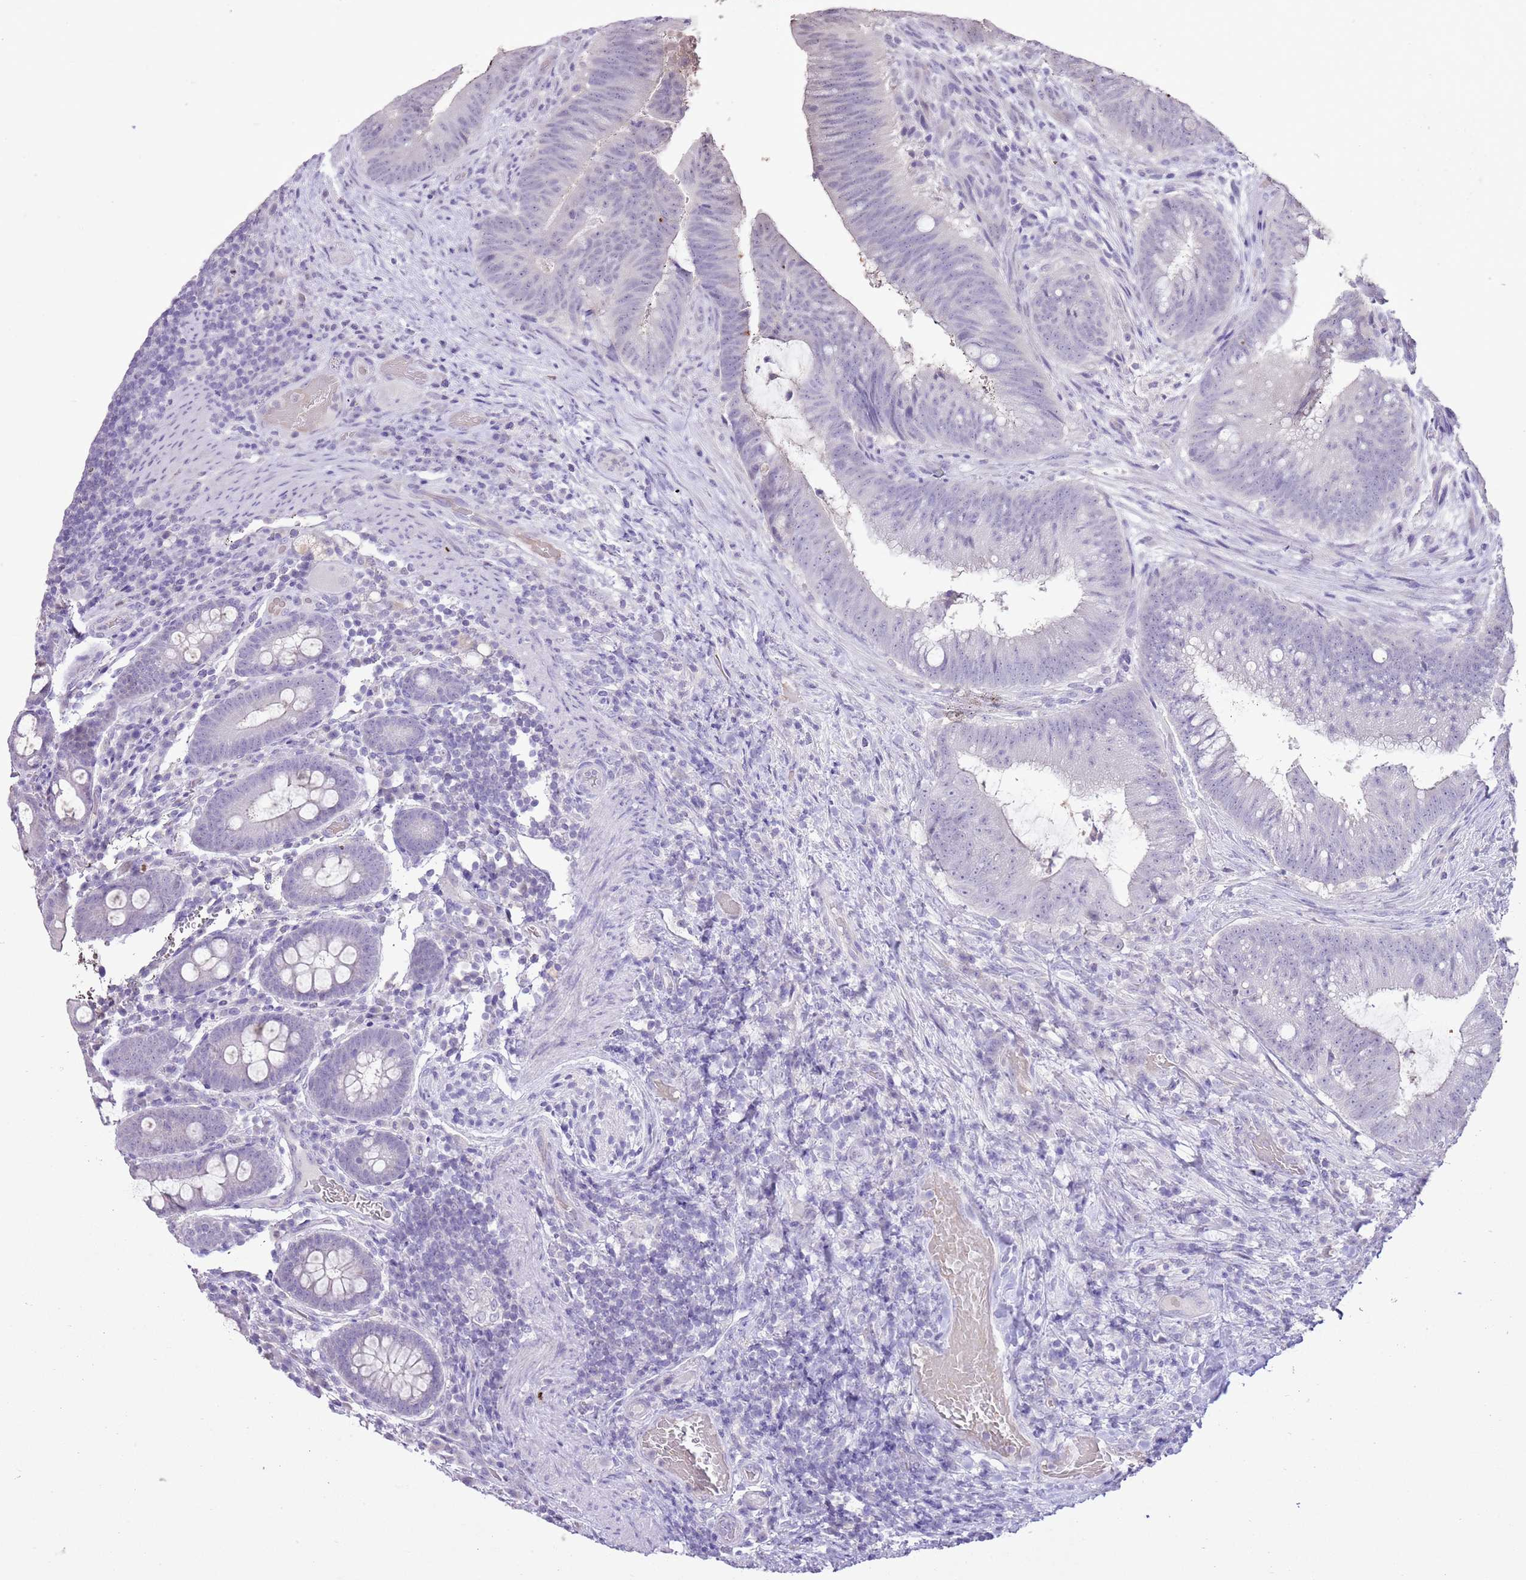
{"staining": {"intensity": "negative", "quantity": "none", "location": "none"}, "tissue": "colorectal cancer", "cell_type": "Tumor cells", "image_type": "cancer", "snomed": [{"axis": "morphology", "description": "Adenocarcinoma, NOS"}, {"axis": "topography", "description": "Colon"}], "caption": "Human colorectal cancer stained for a protein using IHC exhibits no positivity in tumor cells.", "gene": "XPO7", "patient": {"sex": "female", "age": 43}}